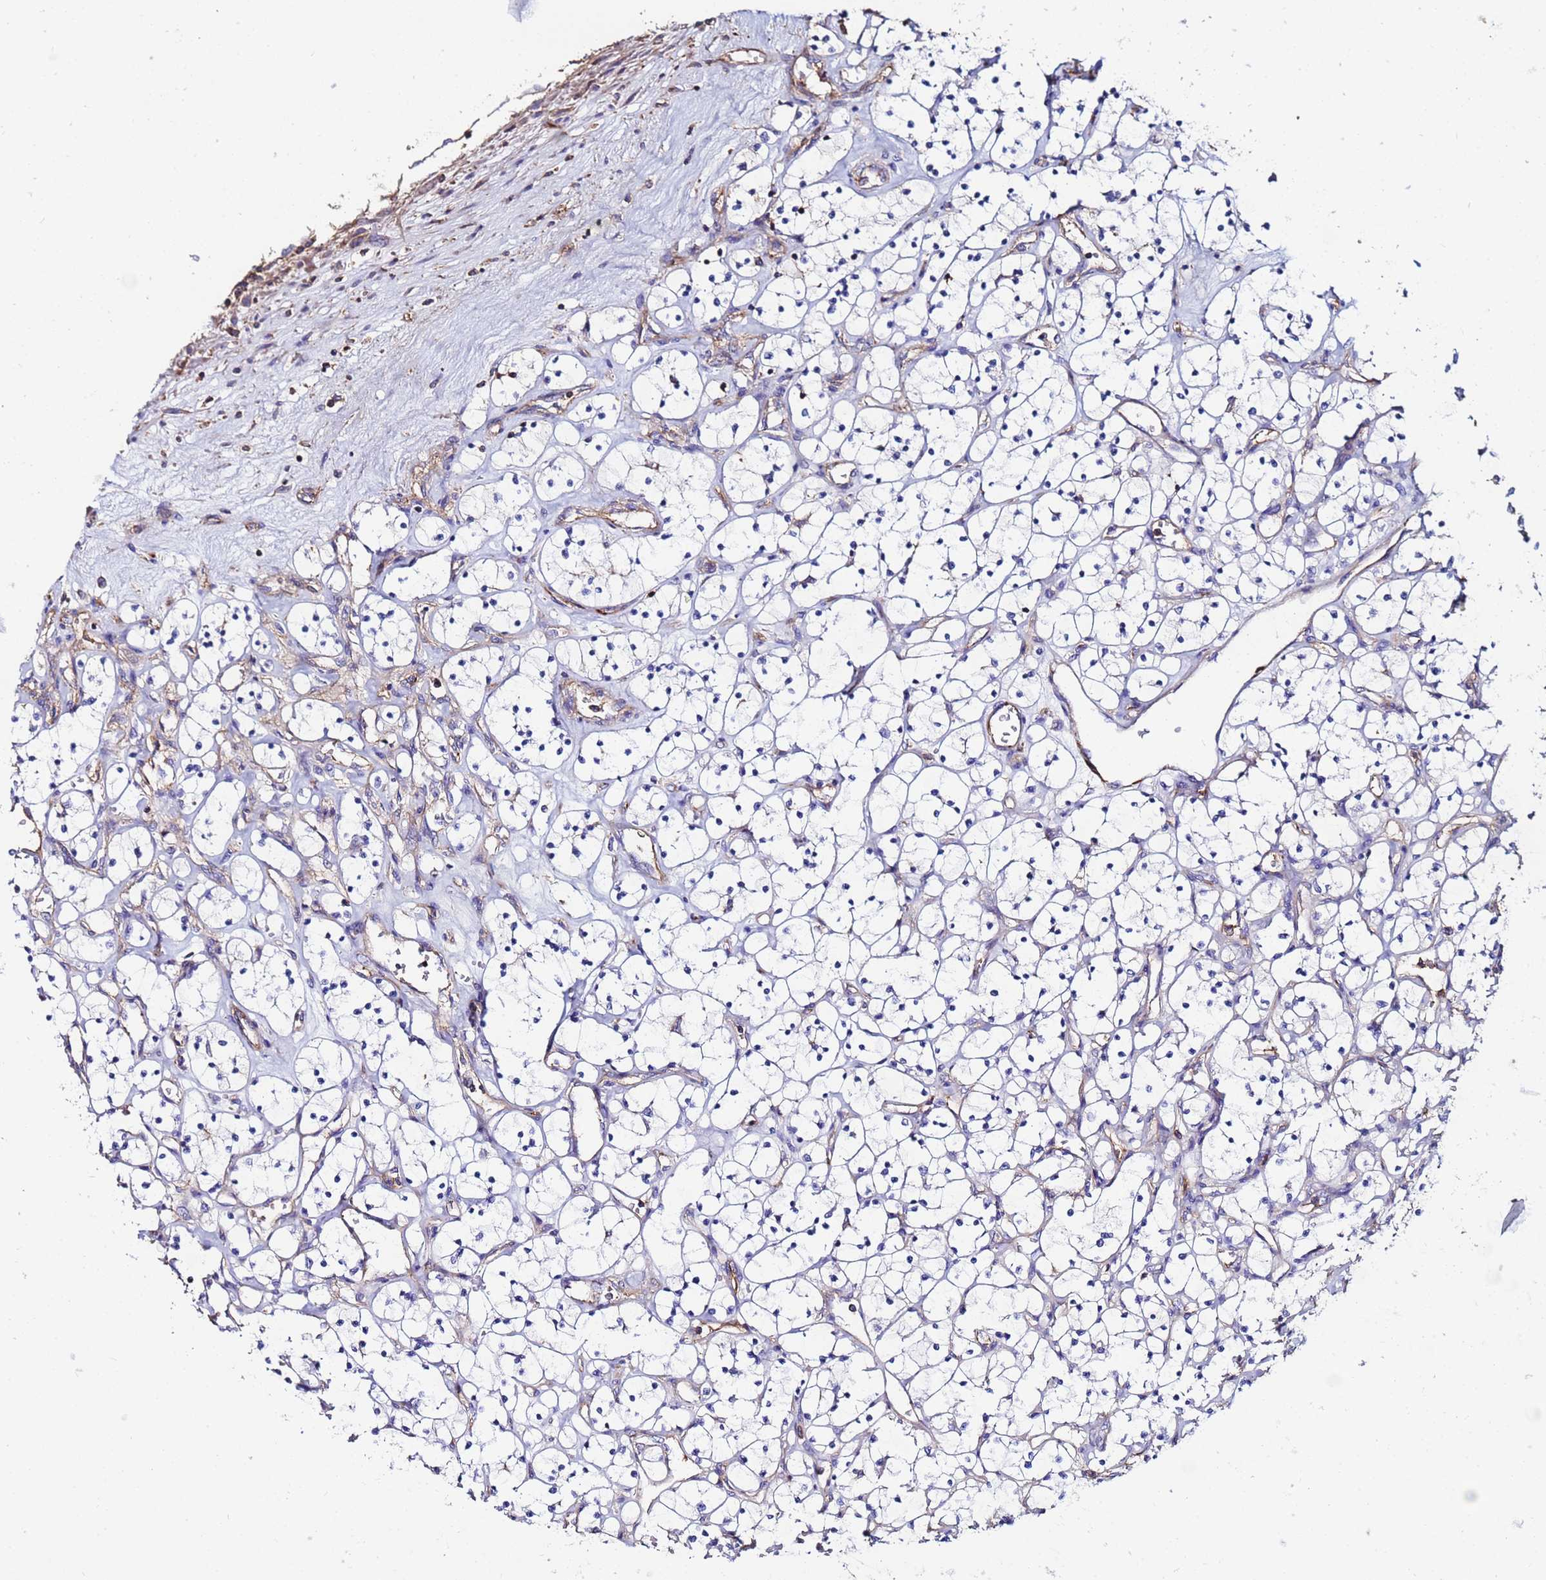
{"staining": {"intensity": "negative", "quantity": "none", "location": "none"}, "tissue": "renal cancer", "cell_type": "Tumor cells", "image_type": "cancer", "snomed": [{"axis": "morphology", "description": "Adenocarcinoma, NOS"}, {"axis": "topography", "description": "Kidney"}], "caption": "Photomicrograph shows no significant protein expression in tumor cells of renal adenocarcinoma. (DAB (3,3'-diaminobenzidine) IHC with hematoxylin counter stain).", "gene": "POTEE", "patient": {"sex": "female", "age": 69}}